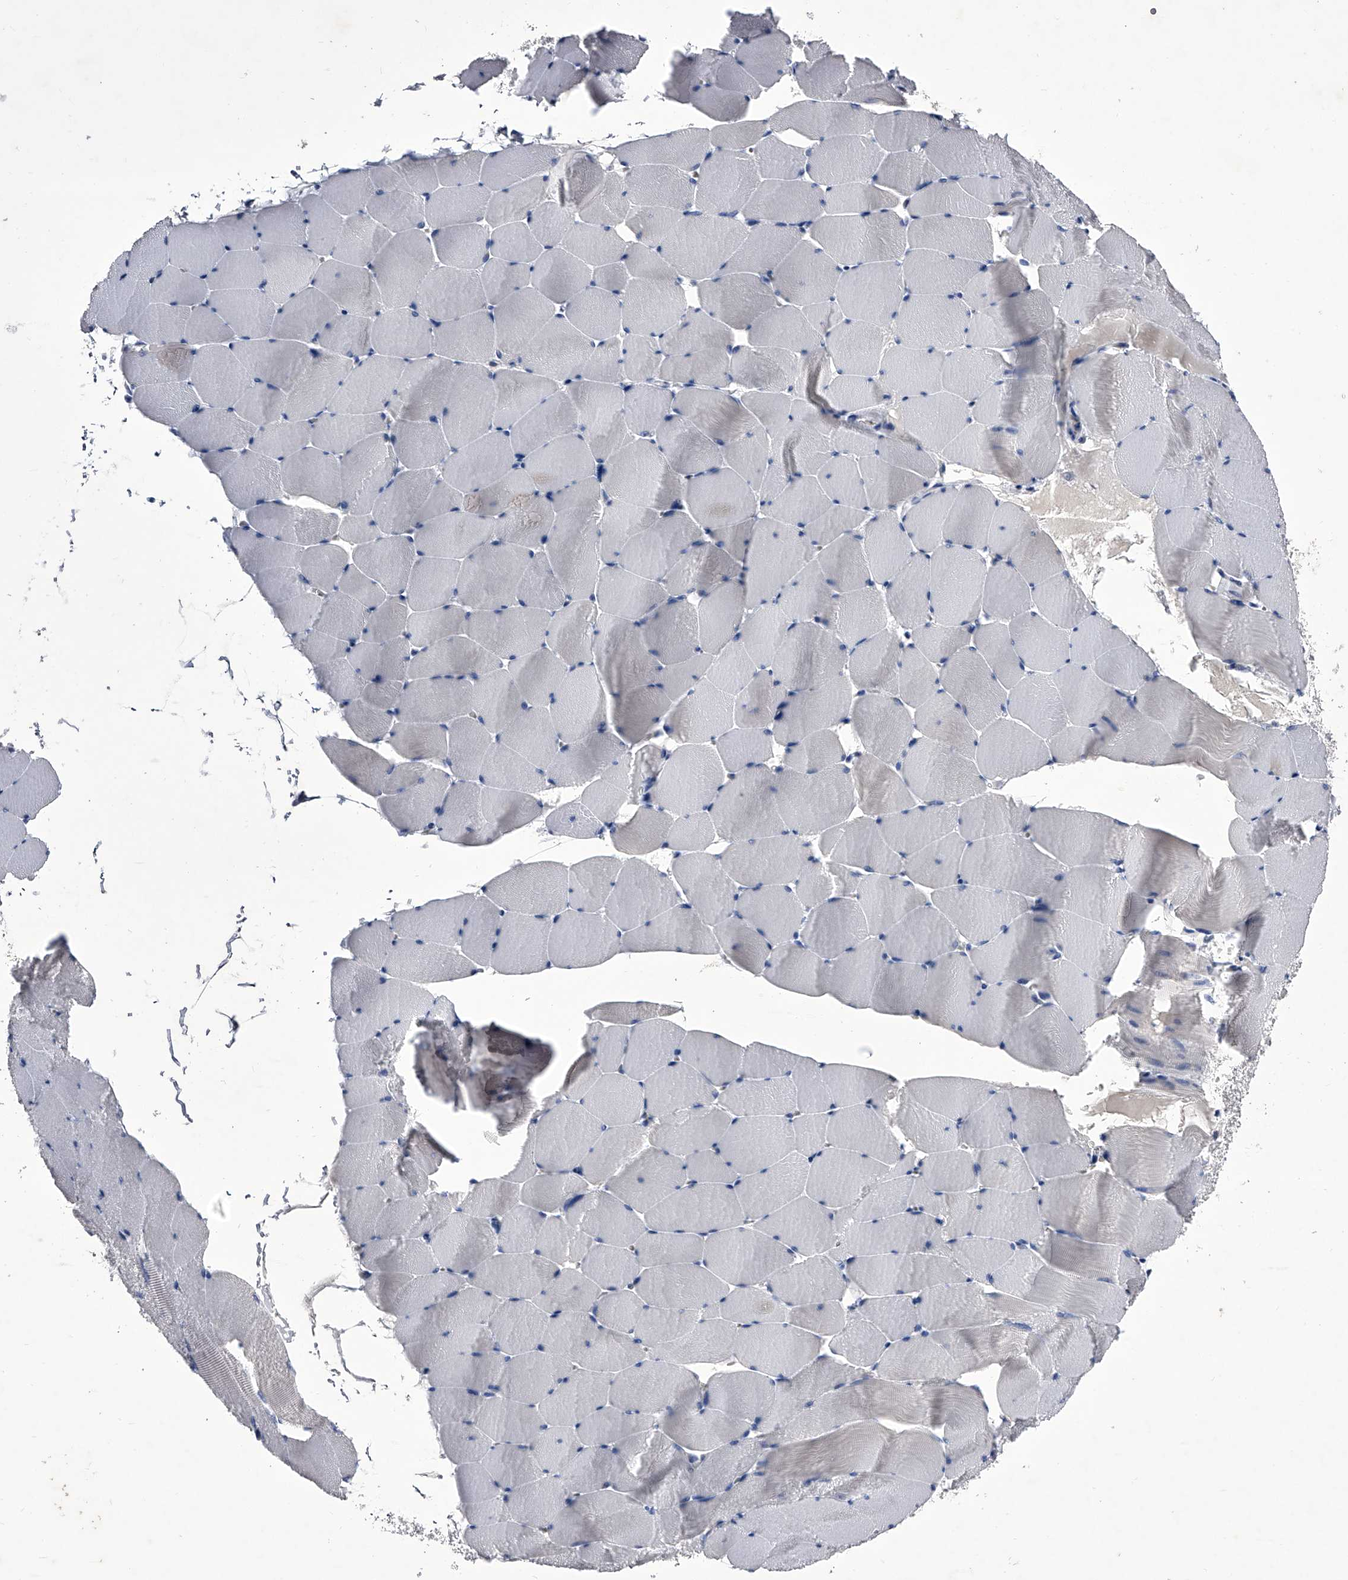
{"staining": {"intensity": "negative", "quantity": "none", "location": "none"}, "tissue": "skeletal muscle", "cell_type": "Myocytes", "image_type": "normal", "snomed": [{"axis": "morphology", "description": "Normal tissue, NOS"}, {"axis": "topography", "description": "Skeletal muscle"}], "caption": "Immunohistochemistry image of normal skeletal muscle: human skeletal muscle stained with DAB reveals no significant protein positivity in myocytes.", "gene": "CRISP2", "patient": {"sex": "male", "age": 62}}